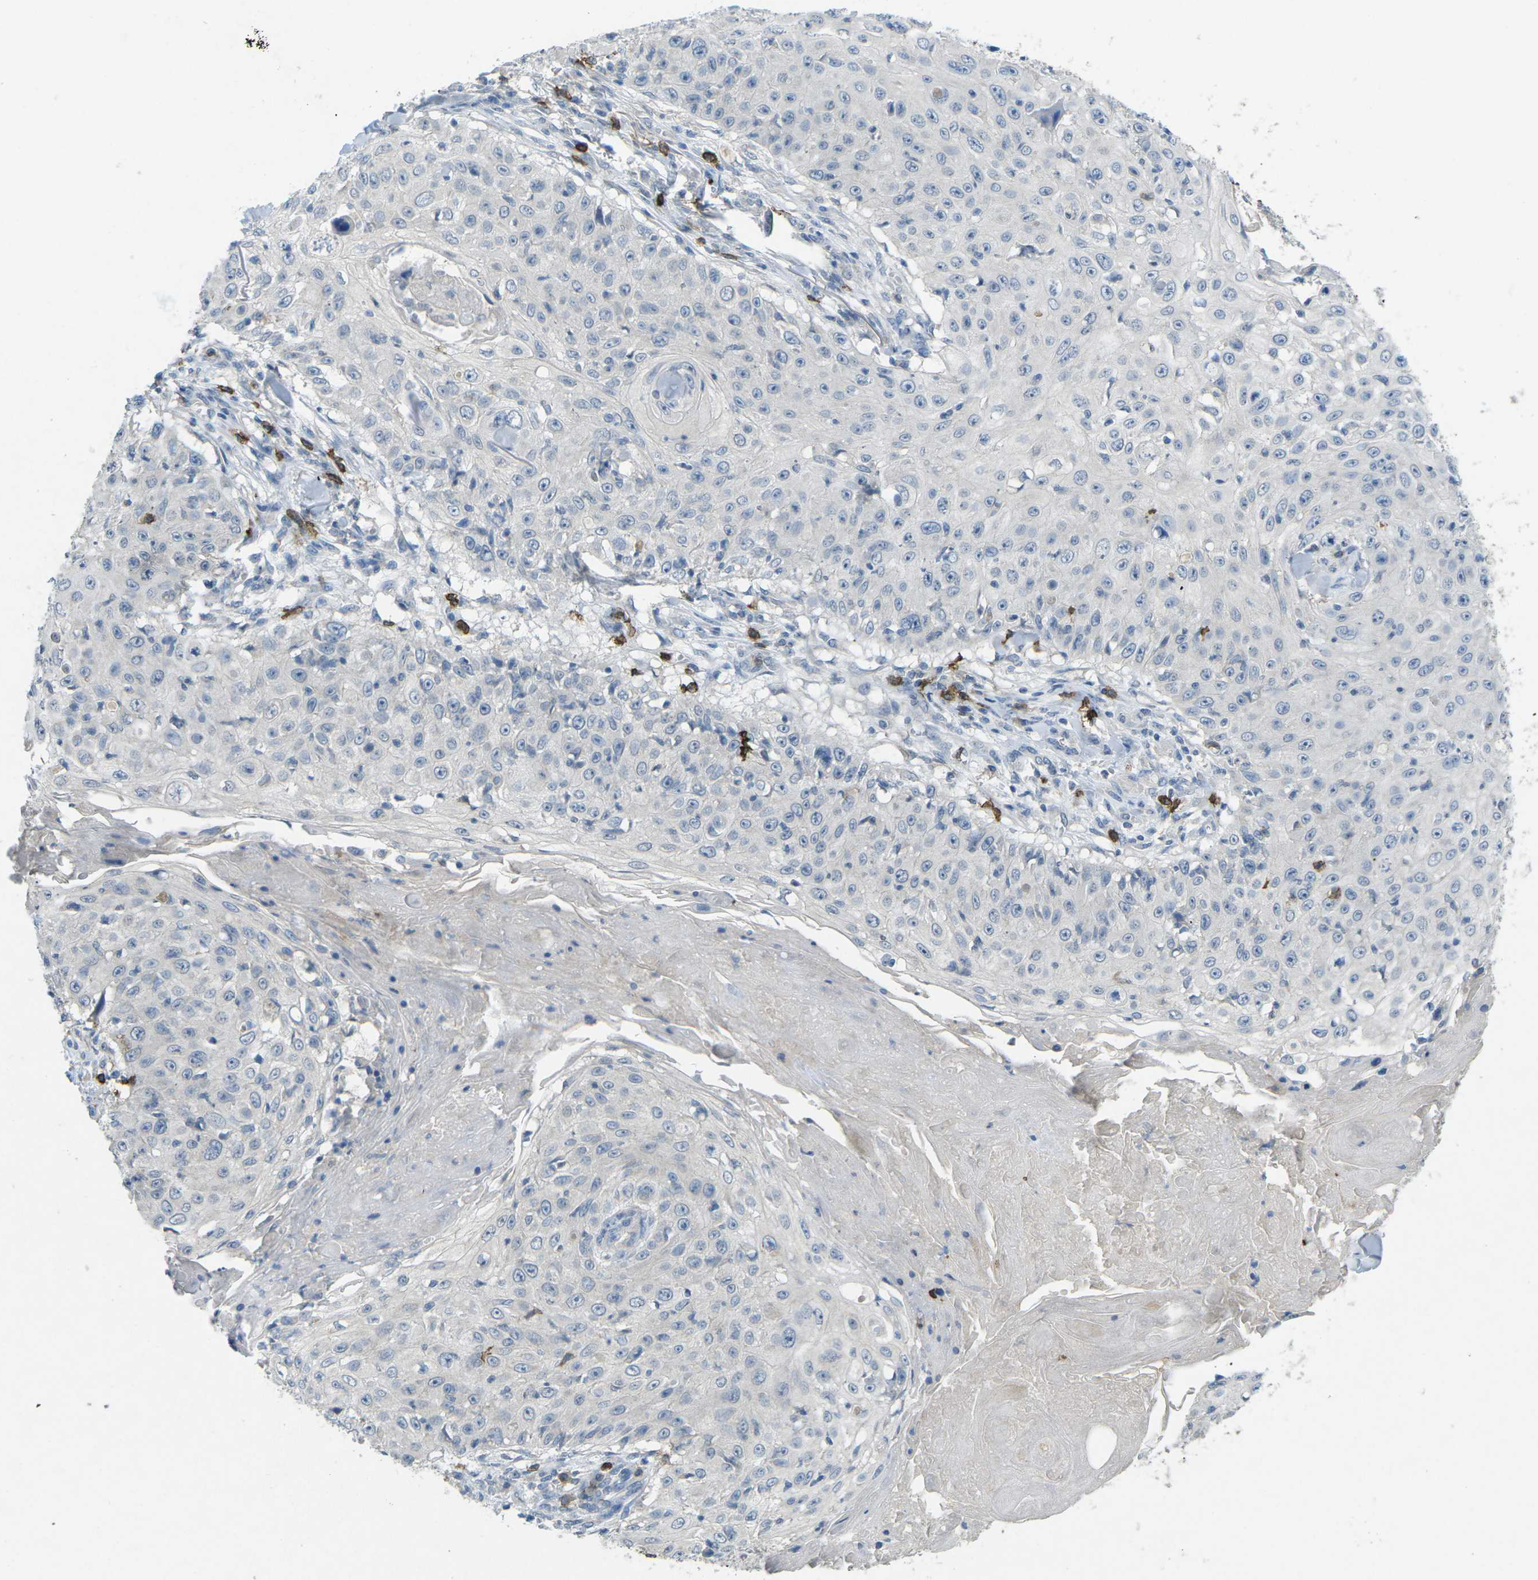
{"staining": {"intensity": "negative", "quantity": "none", "location": "none"}, "tissue": "skin cancer", "cell_type": "Tumor cells", "image_type": "cancer", "snomed": [{"axis": "morphology", "description": "Squamous cell carcinoma, NOS"}, {"axis": "topography", "description": "Skin"}], "caption": "The image displays no significant expression in tumor cells of skin squamous cell carcinoma. (IHC, brightfield microscopy, high magnification).", "gene": "CD19", "patient": {"sex": "male", "age": 86}}